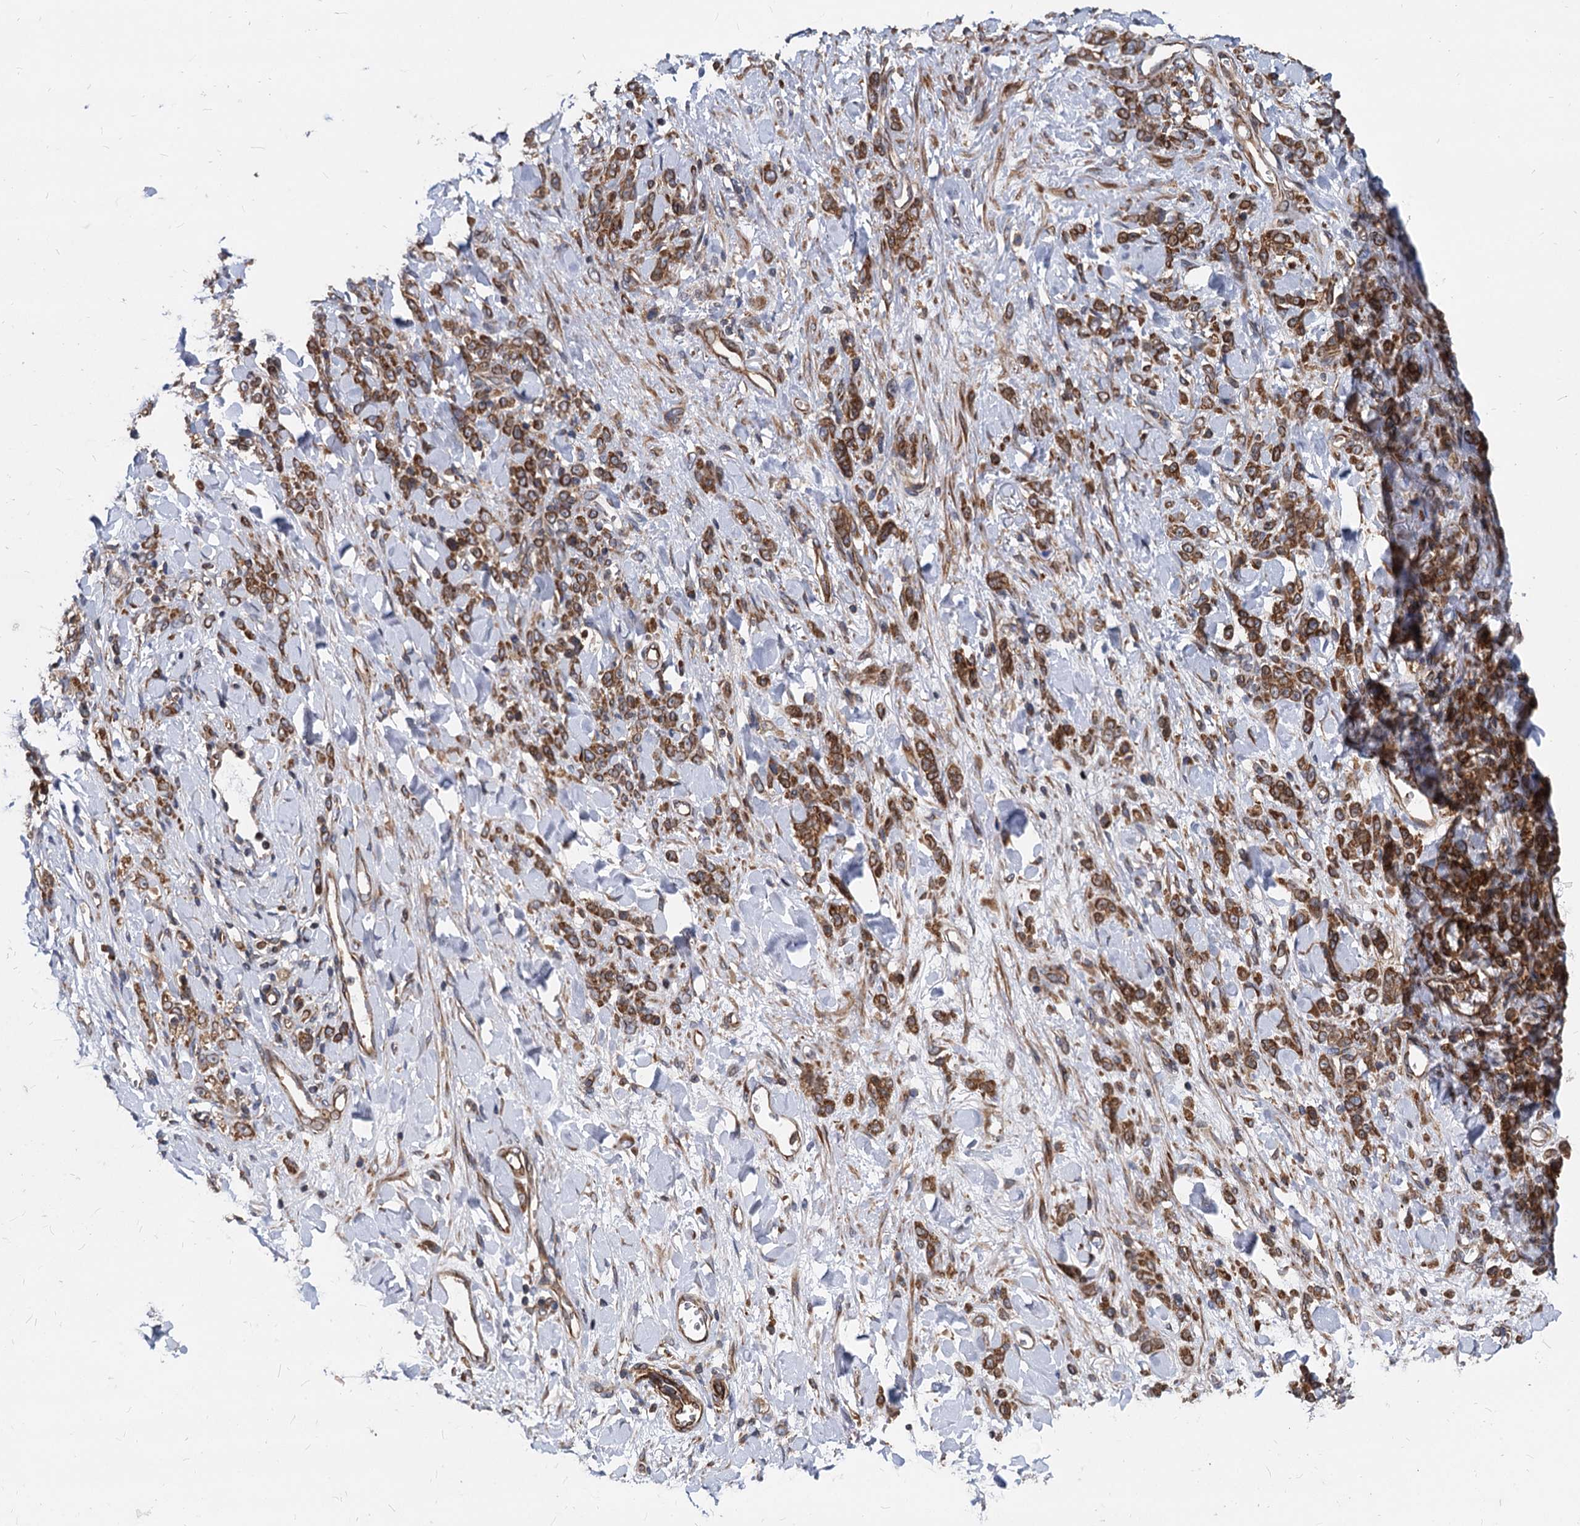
{"staining": {"intensity": "strong", "quantity": ">75%", "location": "cytoplasmic/membranous"}, "tissue": "stomach cancer", "cell_type": "Tumor cells", "image_type": "cancer", "snomed": [{"axis": "morphology", "description": "Normal tissue, NOS"}, {"axis": "morphology", "description": "Adenocarcinoma, NOS"}, {"axis": "topography", "description": "Stomach"}], "caption": "Human stomach adenocarcinoma stained with a protein marker shows strong staining in tumor cells.", "gene": "STIM1", "patient": {"sex": "male", "age": 82}}